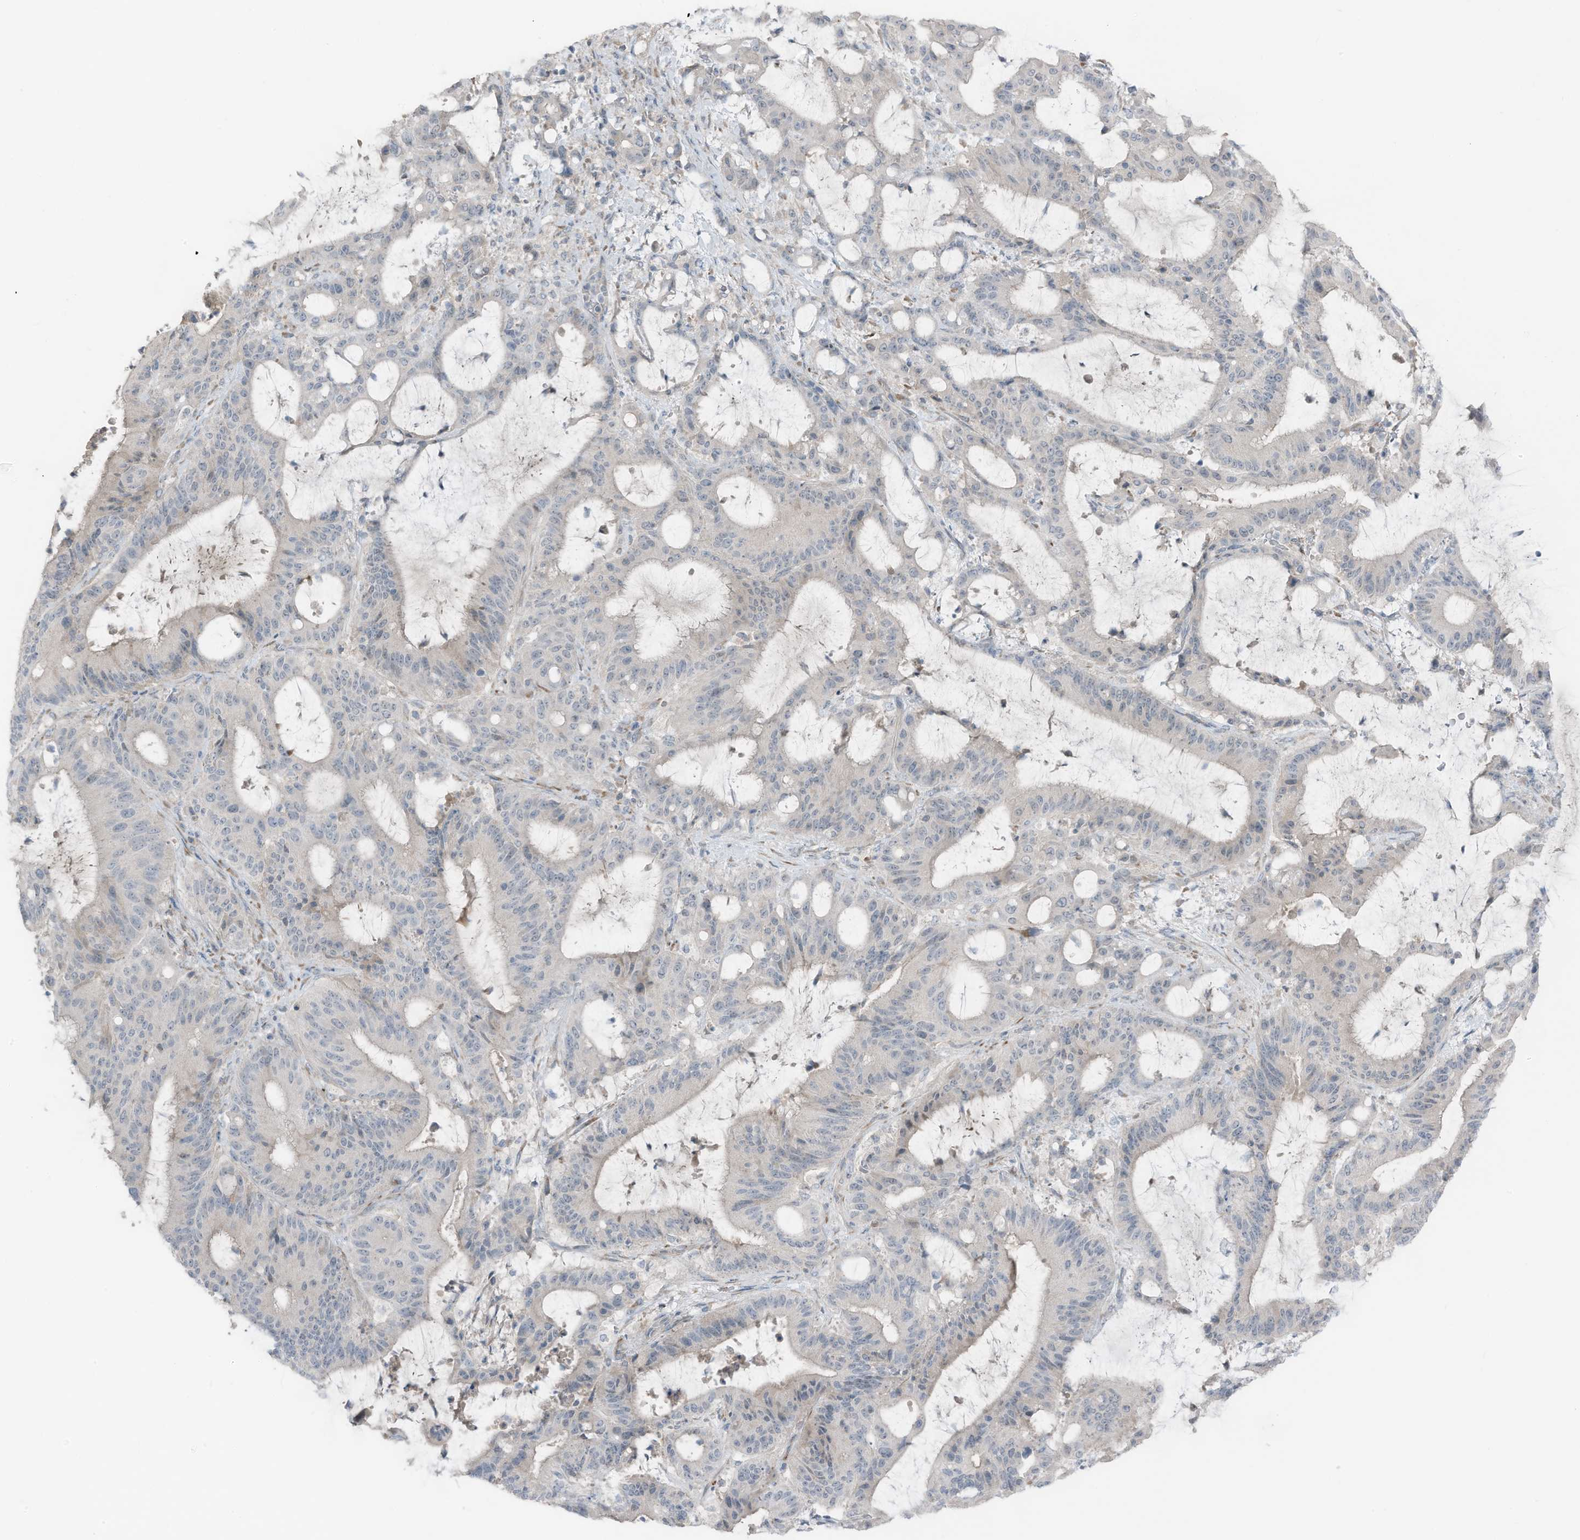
{"staining": {"intensity": "negative", "quantity": "none", "location": "none"}, "tissue": "liver cancer", "cell_type": "Tumor cells", "image_type": "cancer", "snomed": [{"axis": "morphology", "description": "Normal tissue, NOS"}, {"axis": "morphology", "description": "Cholangiocarcinoma"}, {"axis": "topography", "description": "Liver"}, {"axis": "topography", "description": "Peripheral nerve tissue"}], "caption": "This is an IHC micrograph of cholangiocarcinoma (liver). There is no expression in tumor cells.", "gene": "ARHGEF33", "patient": {"sex": "female", "age": 73}}